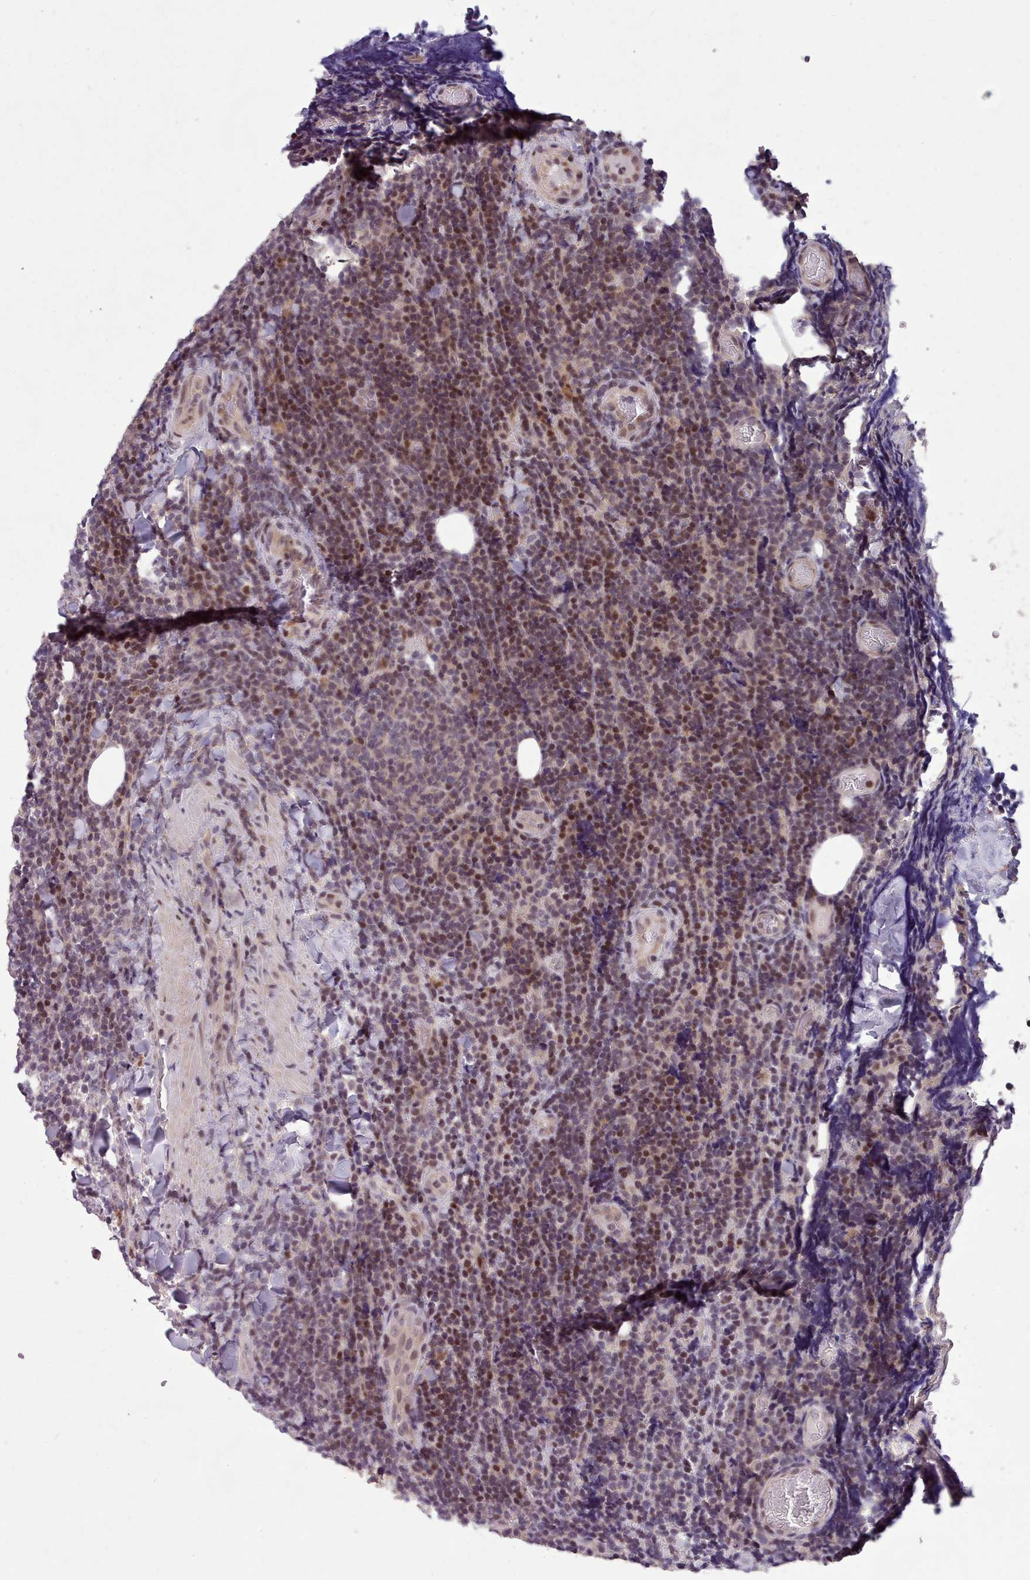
{"staining": {"intensity": "moderate", "quantity": "25%-75%", "location": "nuclear"}, "tissue": "lymphoma", "cell_type": "Tumor cells", "image_type": "cancer", "snomed": [{"axis": "morphology", "description": "Malignant lymphoma, non-Hodgkin's type, Low grade"}, {"axis": "topography", "description": "Lymph node"}], "caption": "IHC of human malignant lymphoma, non-Hodgkin's type (low-grade) exhibits medium levels of moderate nuclear staining in about 25%-75% of tumor cells.", "gene": "ENSA", "patient": {"sex": "male", "age": 66}}